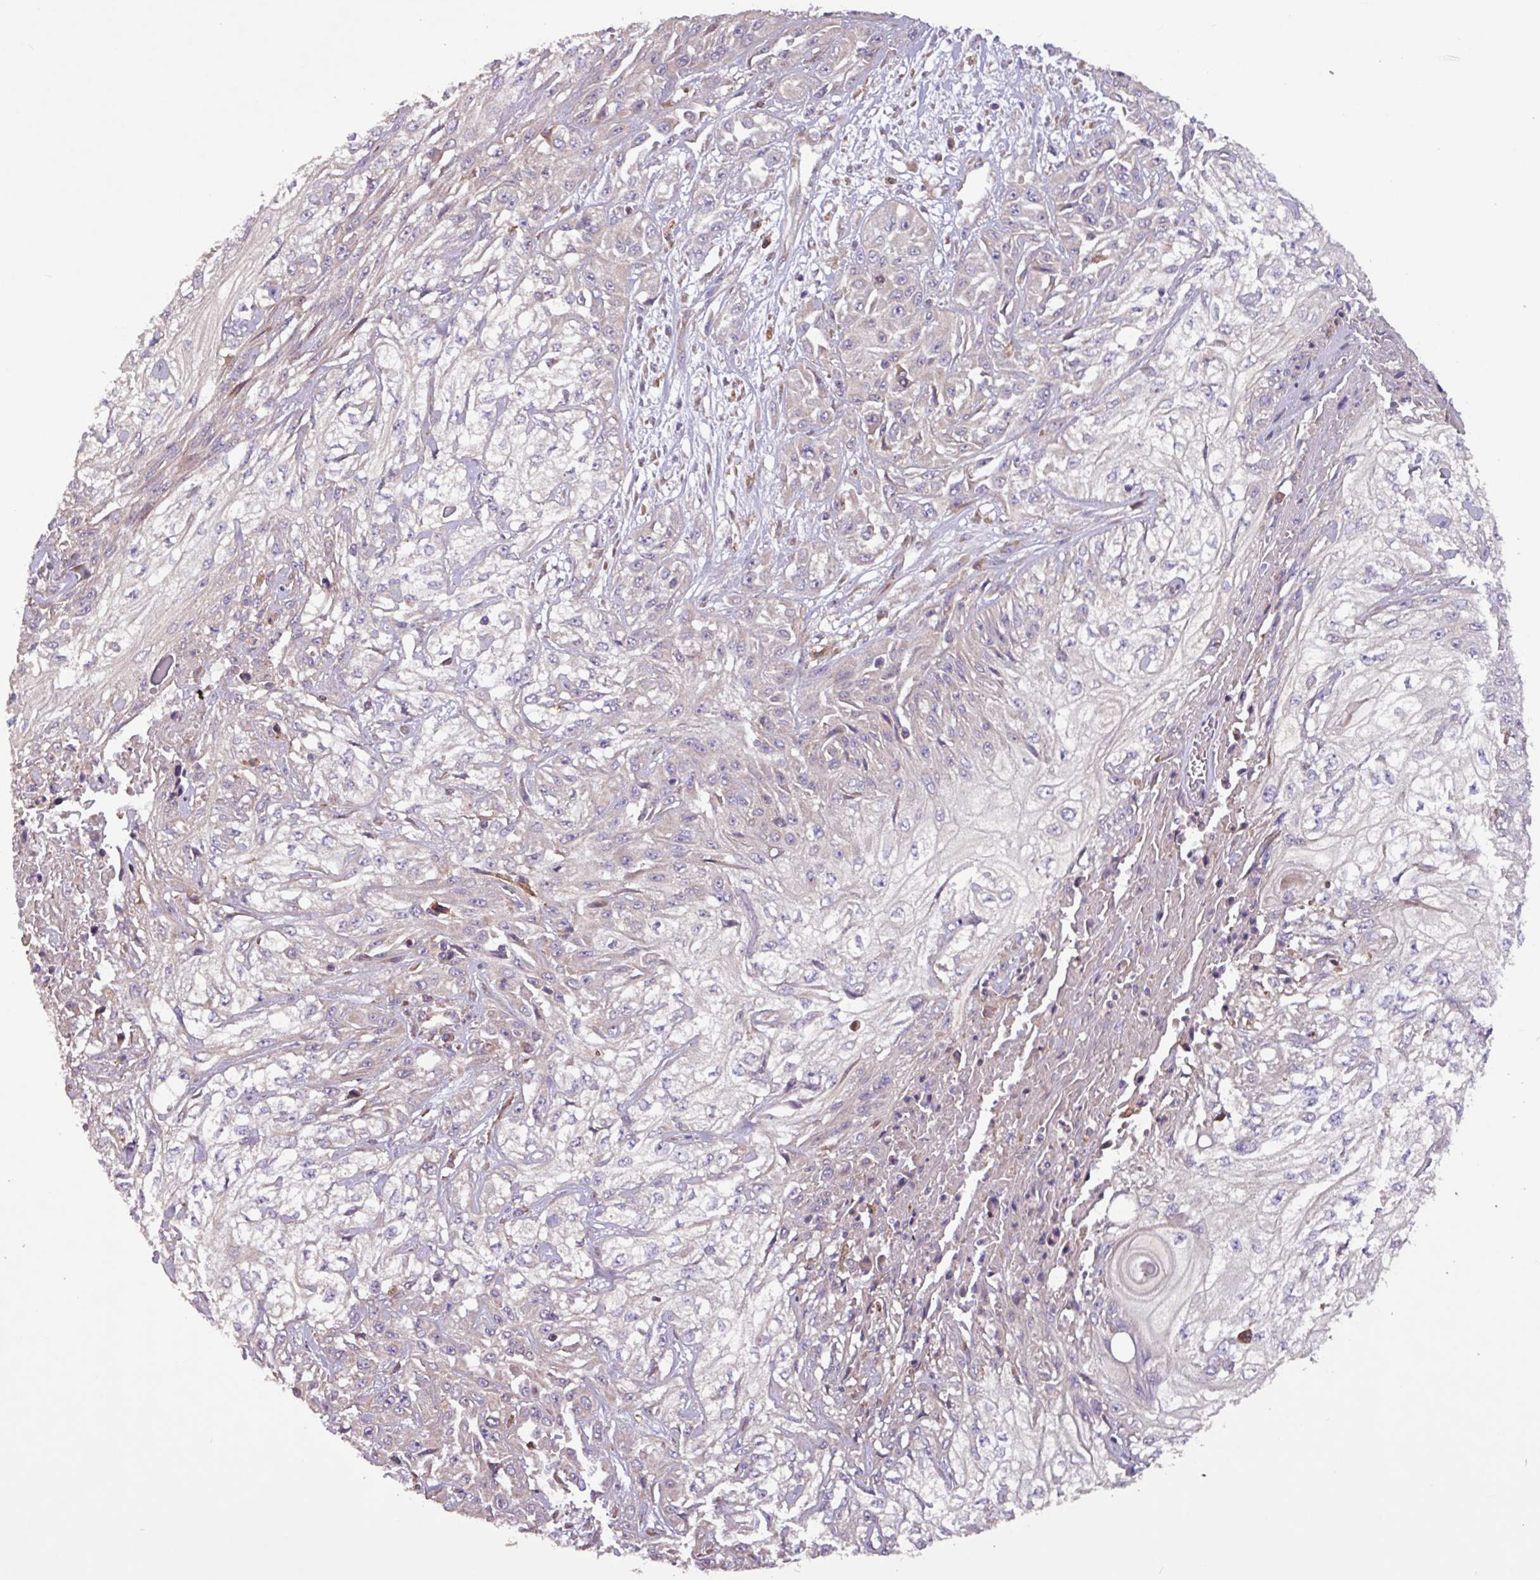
{"staining": {"intensity": "negative", "quantity": "none", "location": "none"}, "tissue": "skin cancer", "cell_type": "Tumor cells", "image_type": "cancer", "snomed": [{"axis": "morphology", "description": "Squamous cell carcinoma, NOS"}, {"axis": "morphology", "description": "Squamous cell carcinoma, metastatic, NOS"}, {"axis": "topography", "description": "Skin"}, {"axis": "topography", "description": "Lymph node"}], "caption": "High power microscopy micrograph of an immunohistochemistry (IHC) photomicrograph of skin cancer, revealing no significant staining in tumor cells. The staining is performed using DAB (3,3'-diaminobenzidine) brown chromogen with nuclei counter-stained in using hematoxylin.", "gene": "PTPRQ", "patient": {"sex": "male", "age": 75}}